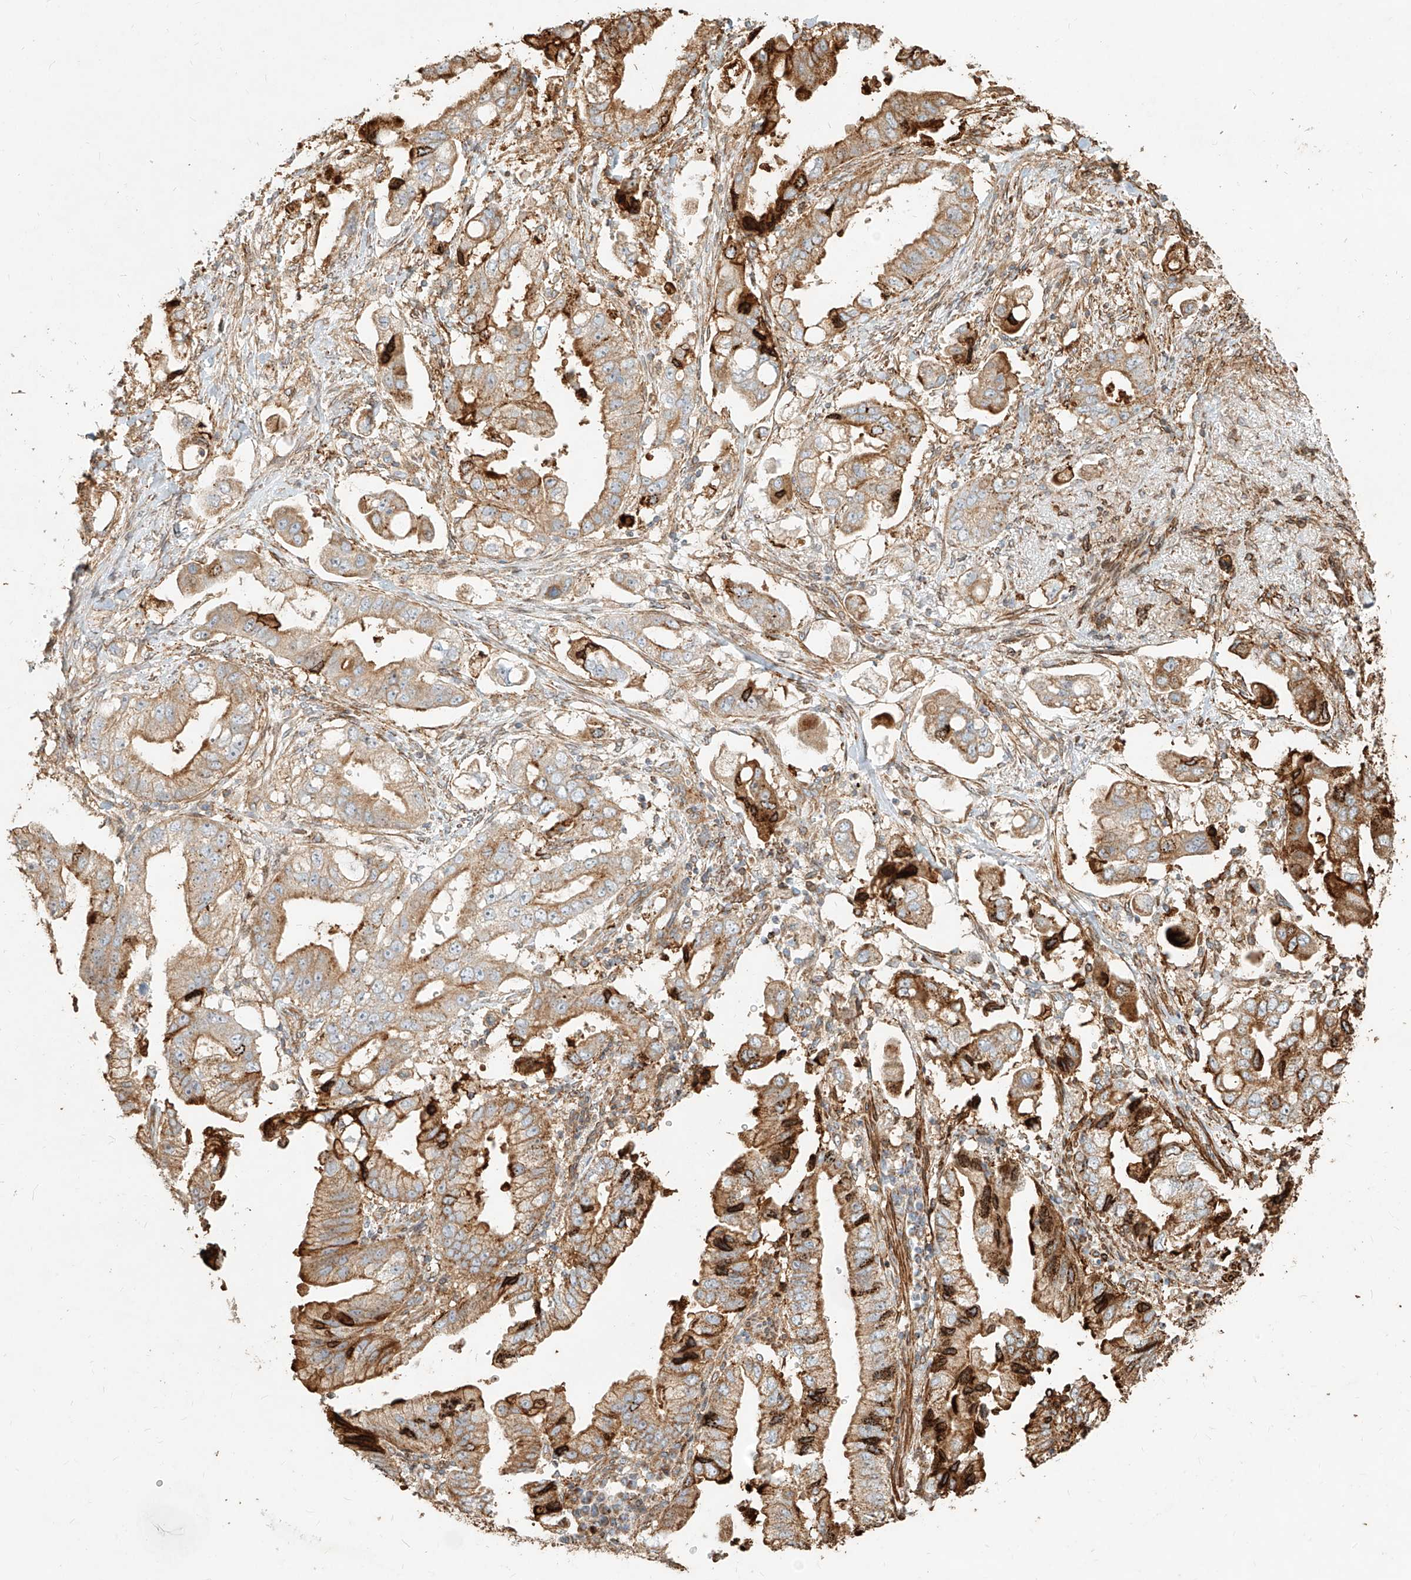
{"staining": {"intensity": "moderate", "quantity": ">75%", "location": "cytoplasmic/membranous"}, "tissue": "stomach cancer", "cell_type": "Tumor cells", "image_type": "cancer", "snomed": [{"axis": "morphology", "description": "Adenocarcinoma, NOS"}, {"axis": "topography", "description": "Stomach"}], "caption": "A photomicrograph showing moderate cytoplasmic/membranous expression in approximately >75% of tumor cells in adenocarcinoma (stomach), as visualized by brown immunohistochemical staining.", "gene": "MTX2", "patient": {"sex": "male", "age": 62}}